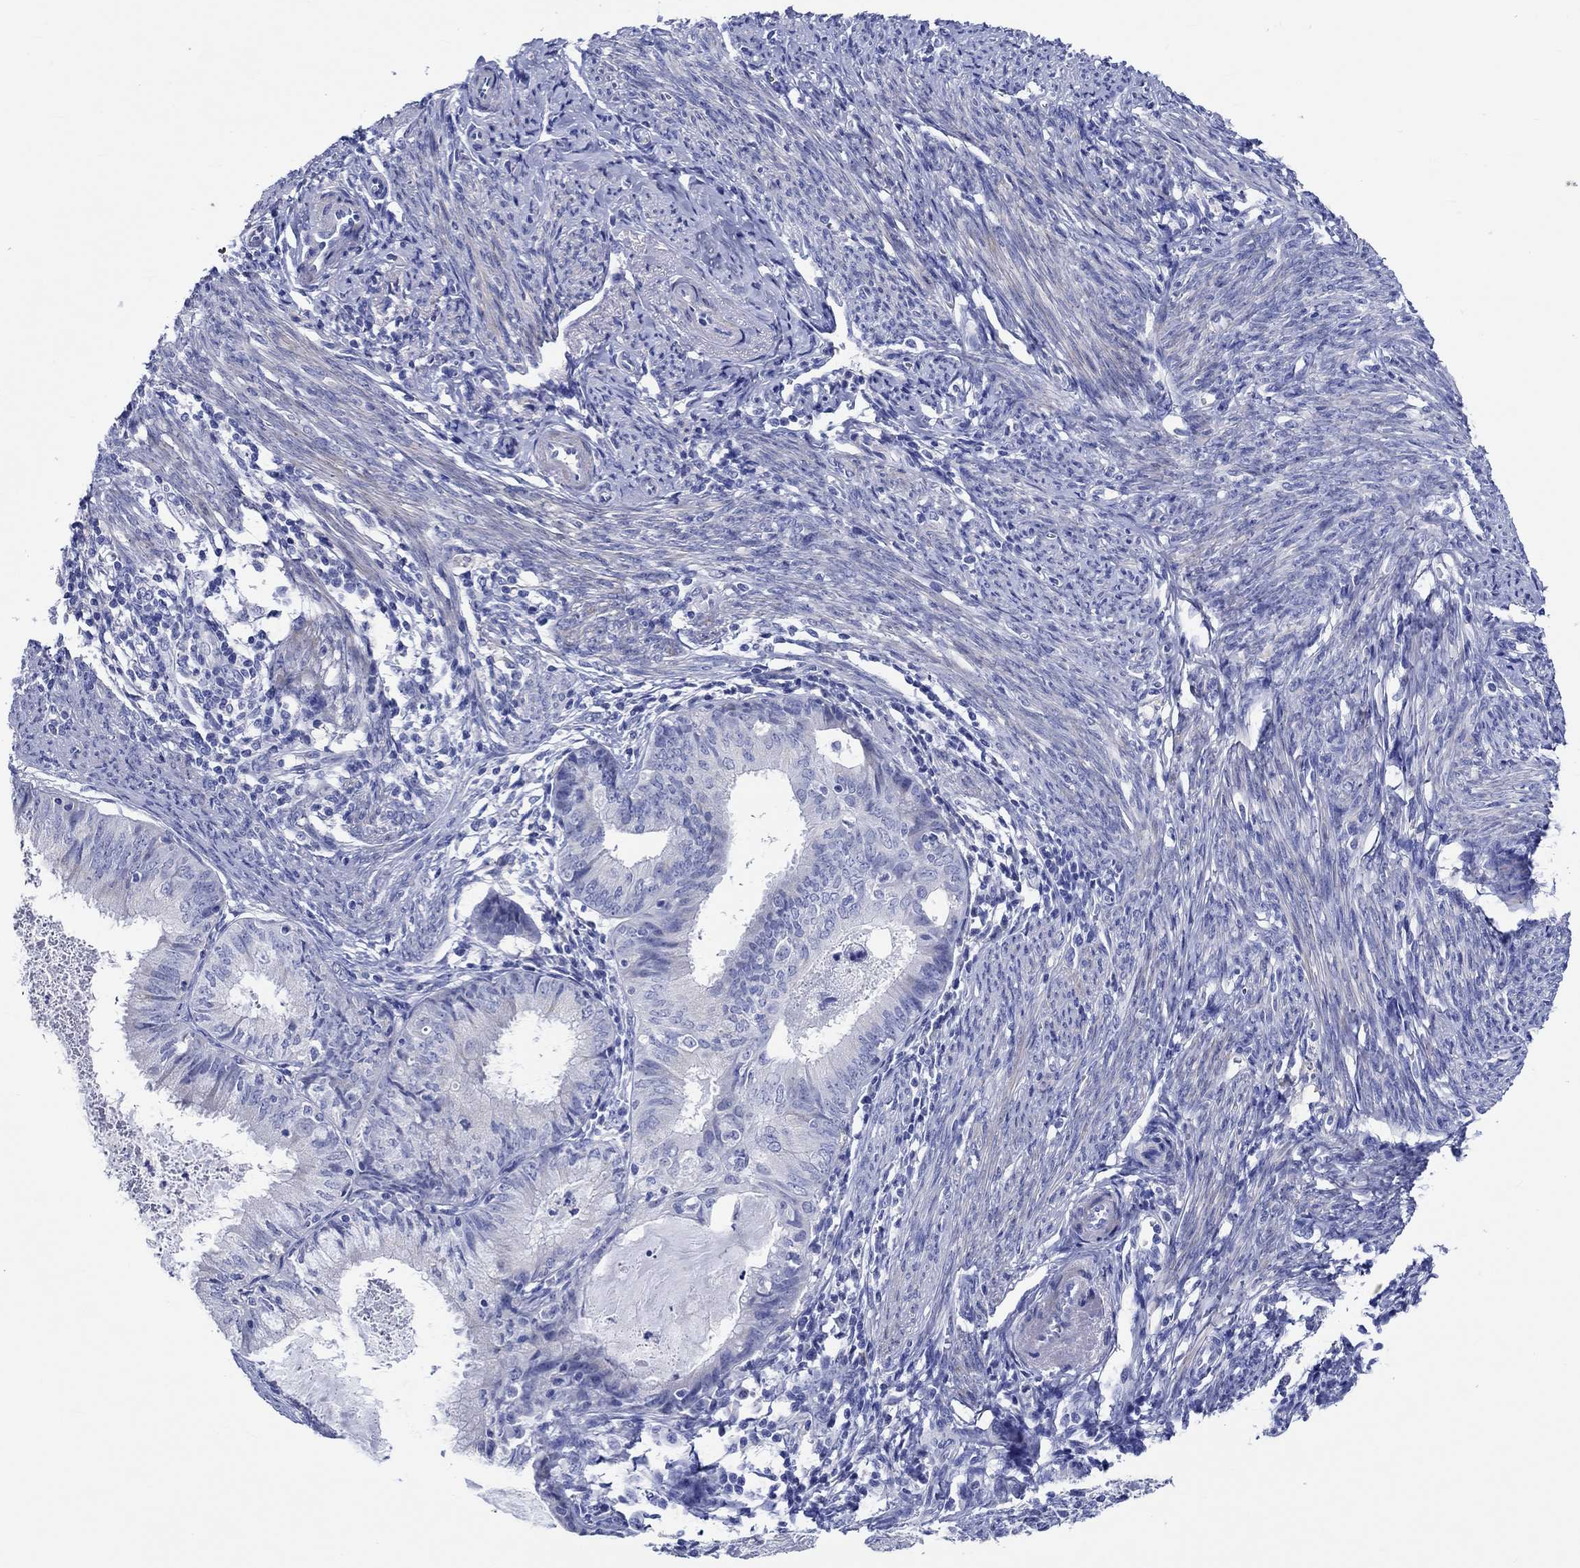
{"staining": {"intensity": "negative", "quantity": "none", "location": "none"}, "tissue": "endometrial cancer", "cell_type": "Tumor cells", "image_type": "cancer", "snomed": [{"axis": "morphology", "description": "Adenocarcinoma, NOS"}, {"axis": "topography", "description": "Endometrium"}], "caption": "The immunohistochemistry photomicrograph has no significant expression in tumor cells of endometrial cancer tissue.", "gene": "SHISA4", "patient": {"sex": "female", "age": 57}}